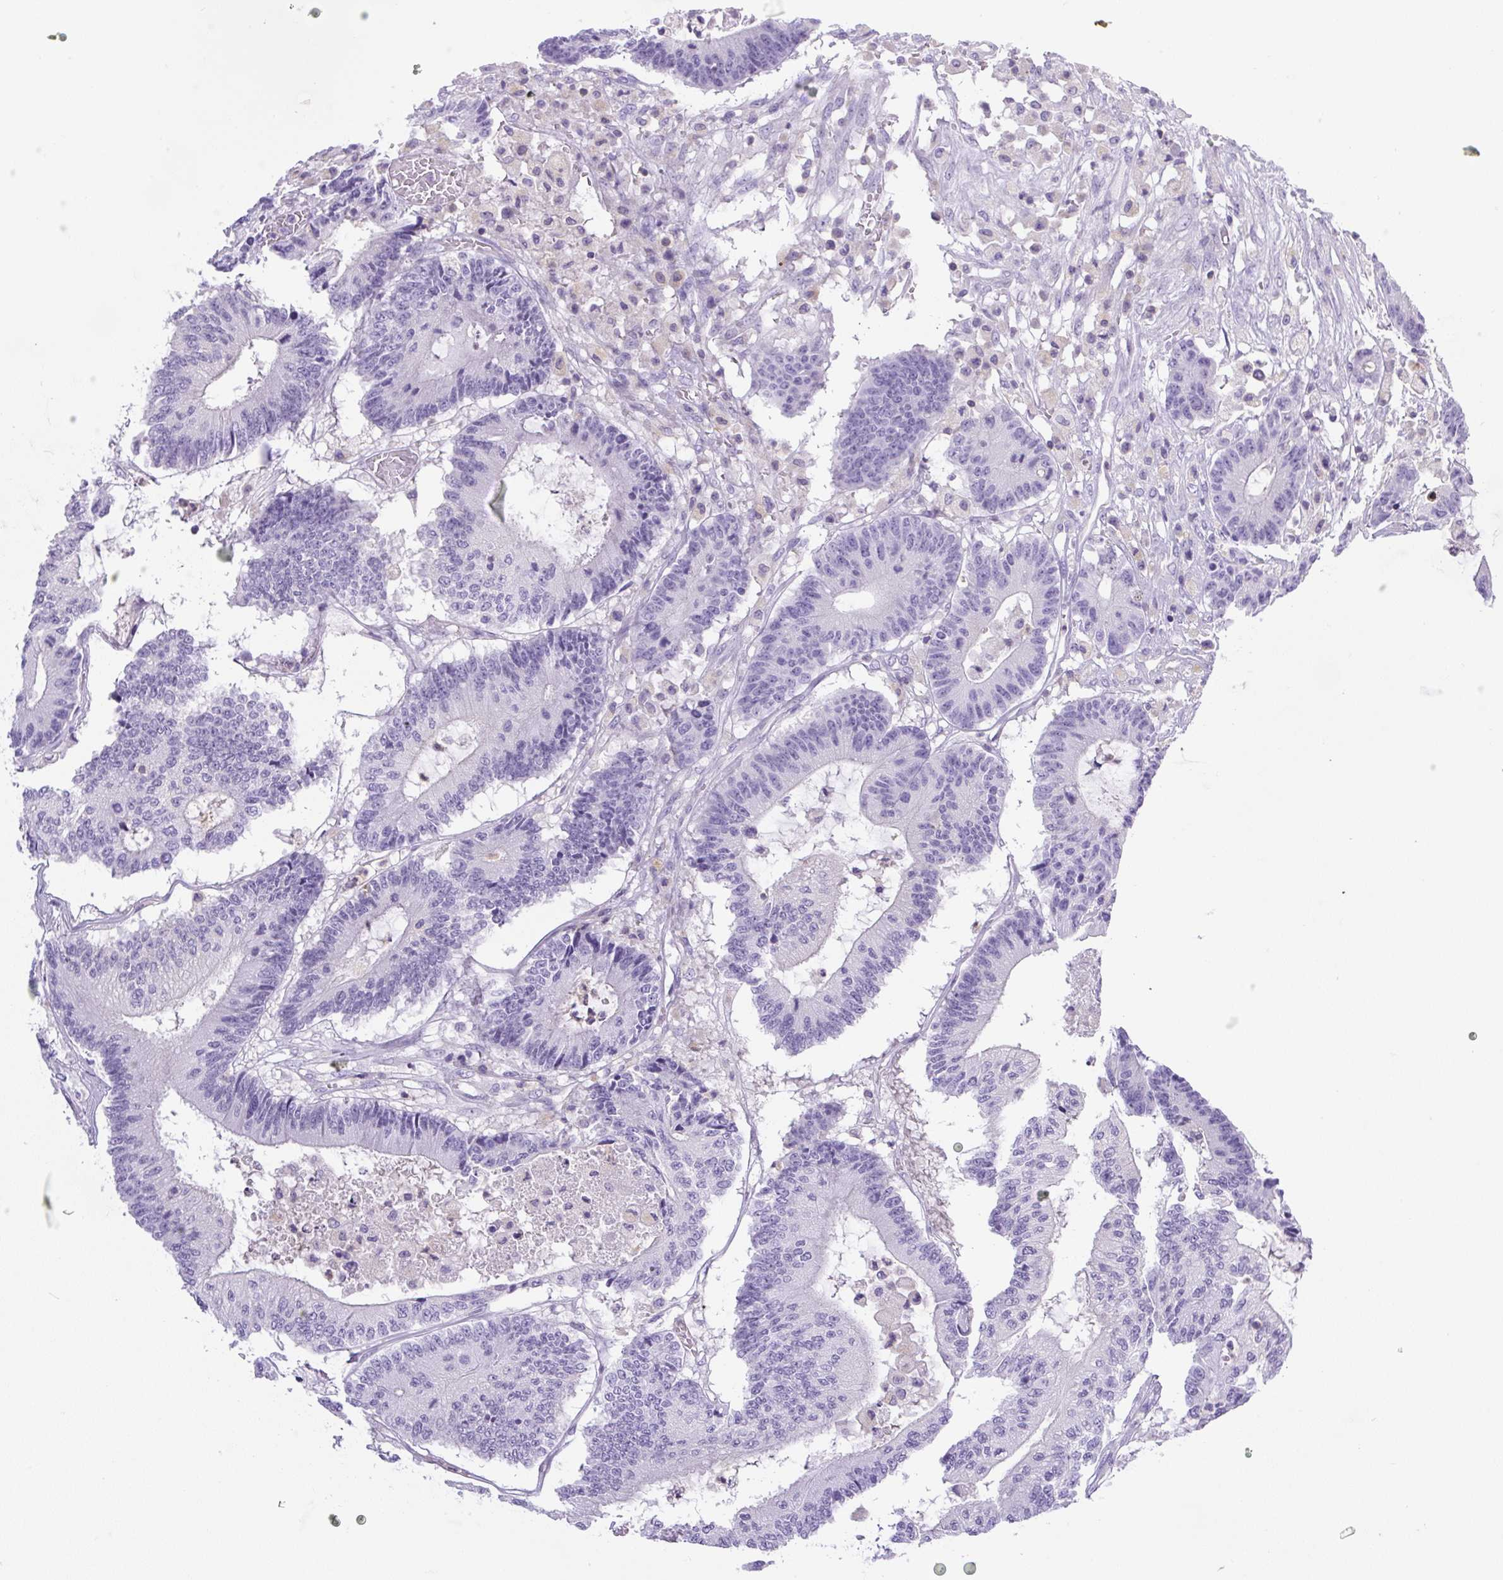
{"staining": {"intensity": "negative", "quantity": "none", "location": "none"}, "tissue": "colorectal cancer", "cell_type": "Tumor cells", "image_type": "cancer", "snomed": [{"axis": "morphology", "description": "Adenocarcinoma, NOS"}, {"axis": "topography", "description": "Colon"}], "caption": "An image of human colorectal adenocarcinoma is negative for staining in tumor cells.", "gene": "PIP5KL1", "patient": {"sex": "female", "age": 84}}